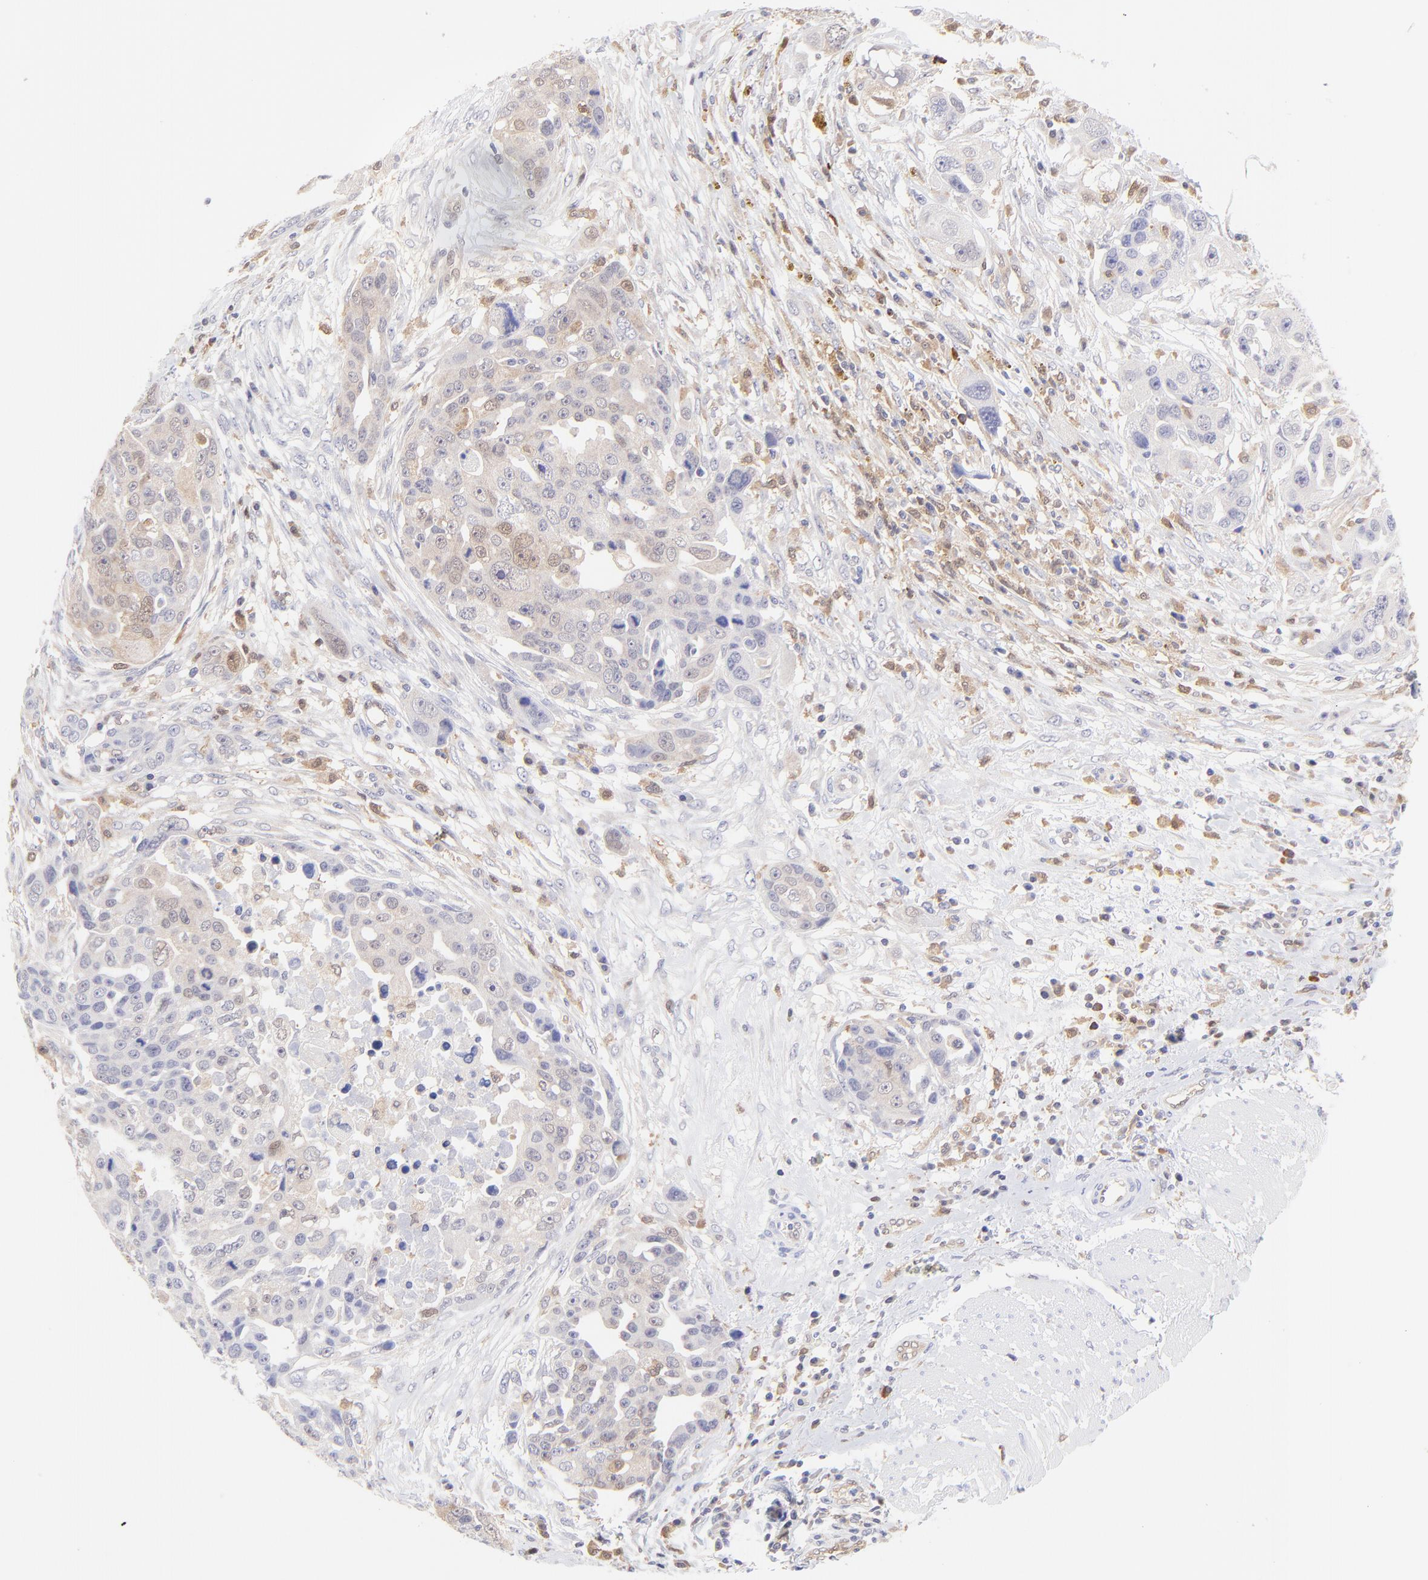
{"staining": {"intensity": "weak", "quantity": "<25%", "location": "cytoplasmic/membranous,nuclear"}, "tissue": "ovarian cancer", "cell_type": "Tumor cells", "image_type": "cancer", "snomed": [{"axis": "morphology", "description": "Carcinoma, endometroid"}, {"axis": "topography", "description": "Ovary"}], "caption": "An immunohistochemistry histopathology image of ovarian cancer (endometroid carcinoma) is shown. There is no staining in tumor cells of ovarian cancer (endometroid carcinoma).", "gene": "HYAL1", "patient": {"sex": "female", "age": 75}}